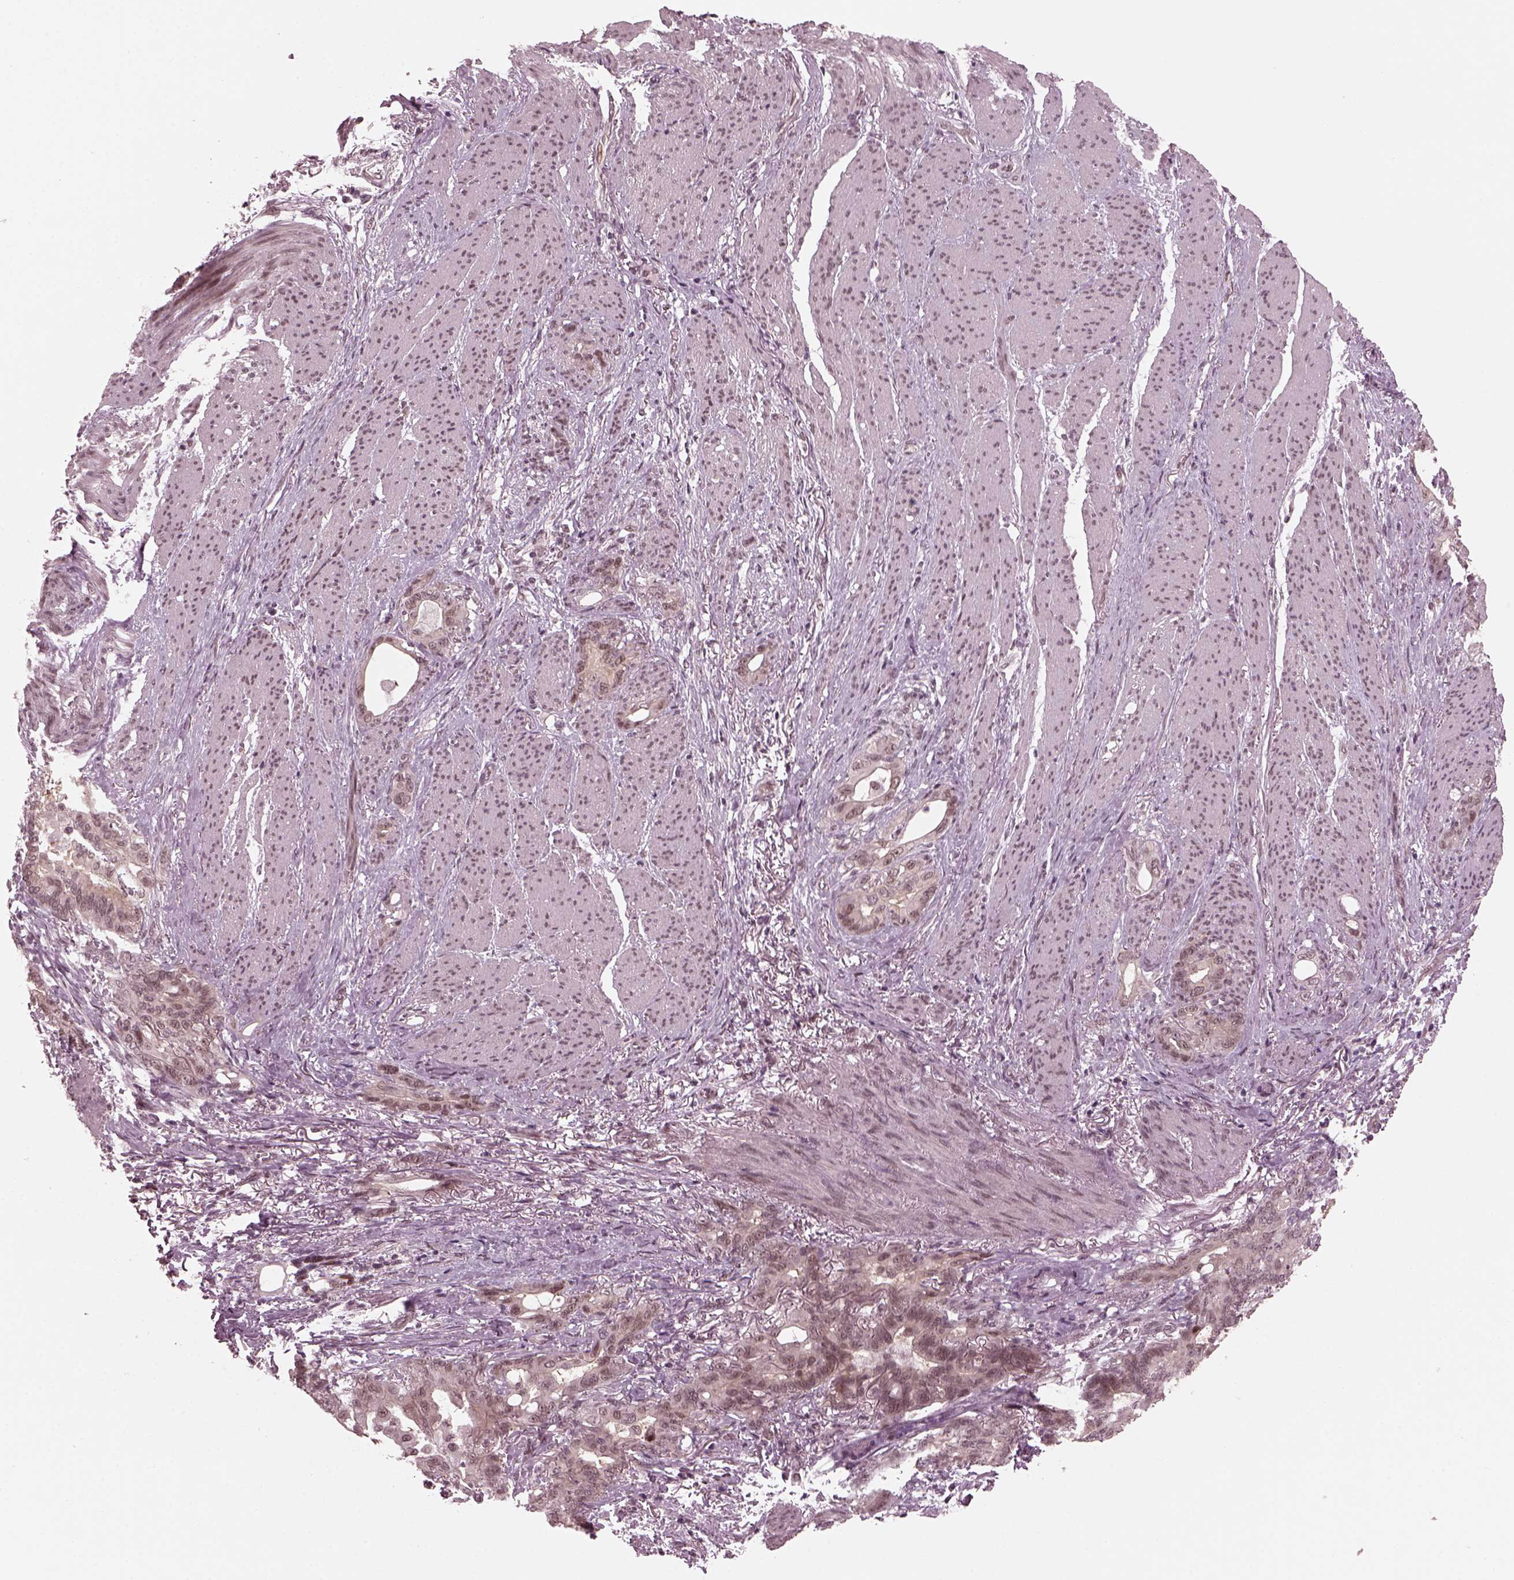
{"staining": {"intensity": "negative", "quantity": "none", "location": "none"}, "tissue": "stomach cancer", "cell_type": "Tumor cells", "image_type": "cancer", "snomed": [{"axis": "morphology", "description": "Normal tissue, NOS"}, {"axis": "morphology", "description": "Adenocarcinoma, NOS"}, {"axis": "topography", "description": "Esophagus"}, {"axis": "topography", "description": "Stomach, upper"}], "caption": "A photomicrograph of adenocarcinoma (stomach) stained for a protein shows no brown staining in tumor cells.", "gene": "TRIB3", "patient": {"sex": "male", "age": 62}}